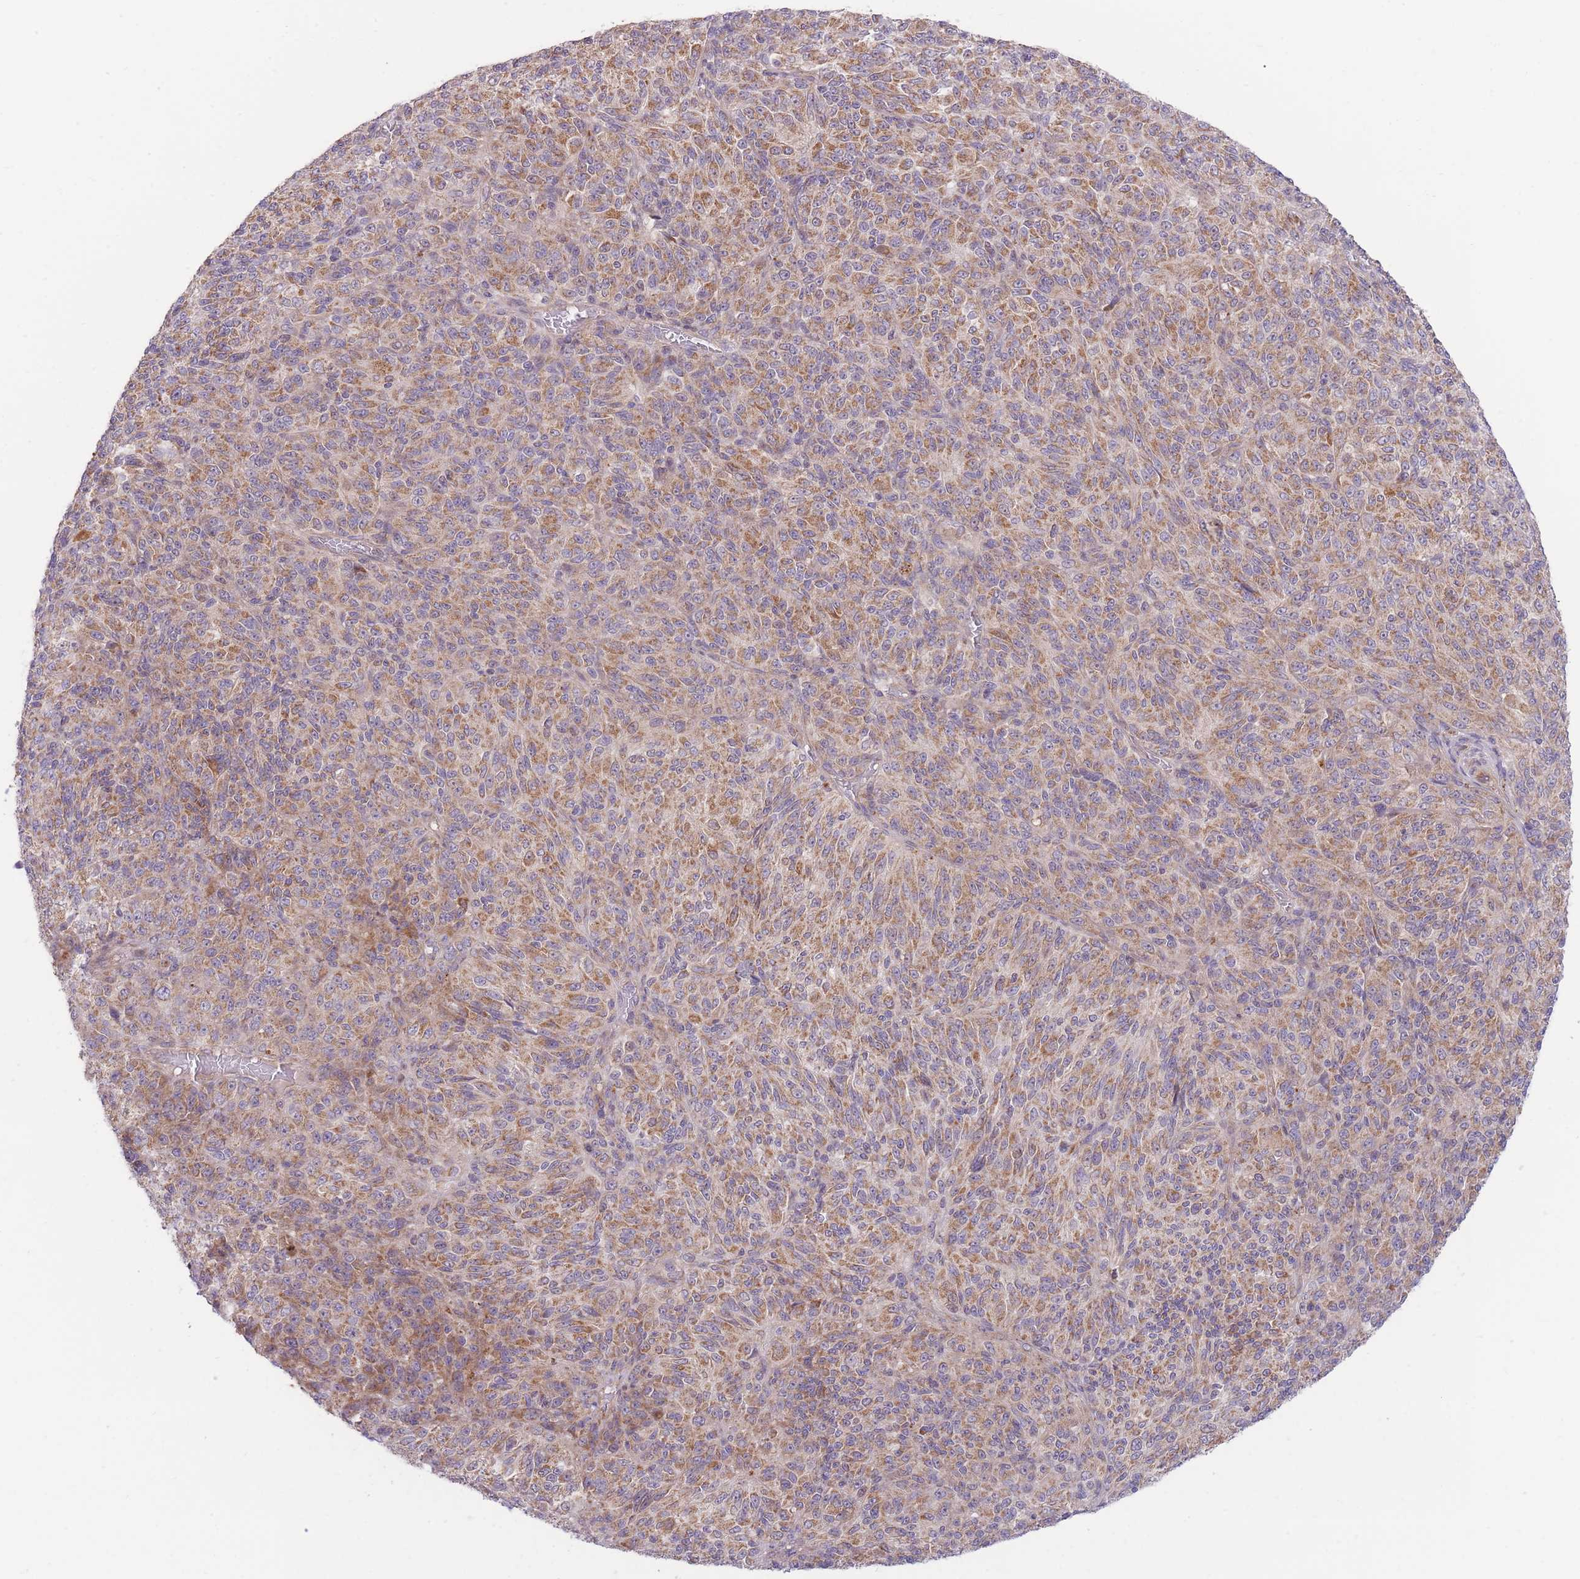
{"staining": {"intensity": "moderate", "quantity": ">75%", "location": "cytoplasmic/membranous"}, "tissue": "melanoma", "cell_type": "Tumor cells", "image_type": "cancer", "snomed": [{"axis": "morphology", "description": "Malignant melanoma, Metastatic site"}, {"axis": "topography", "description": "Brain"}], "caption": "DAB (3,3'-diaminobenzidine) immunohistochemical staining of human melanoma displays moderate cytoplasmic/membranous protein expression in approximately >75% of tumor cells.", "gene": "BOLA2B", "patient": {"sex": "female", "age": 56}}